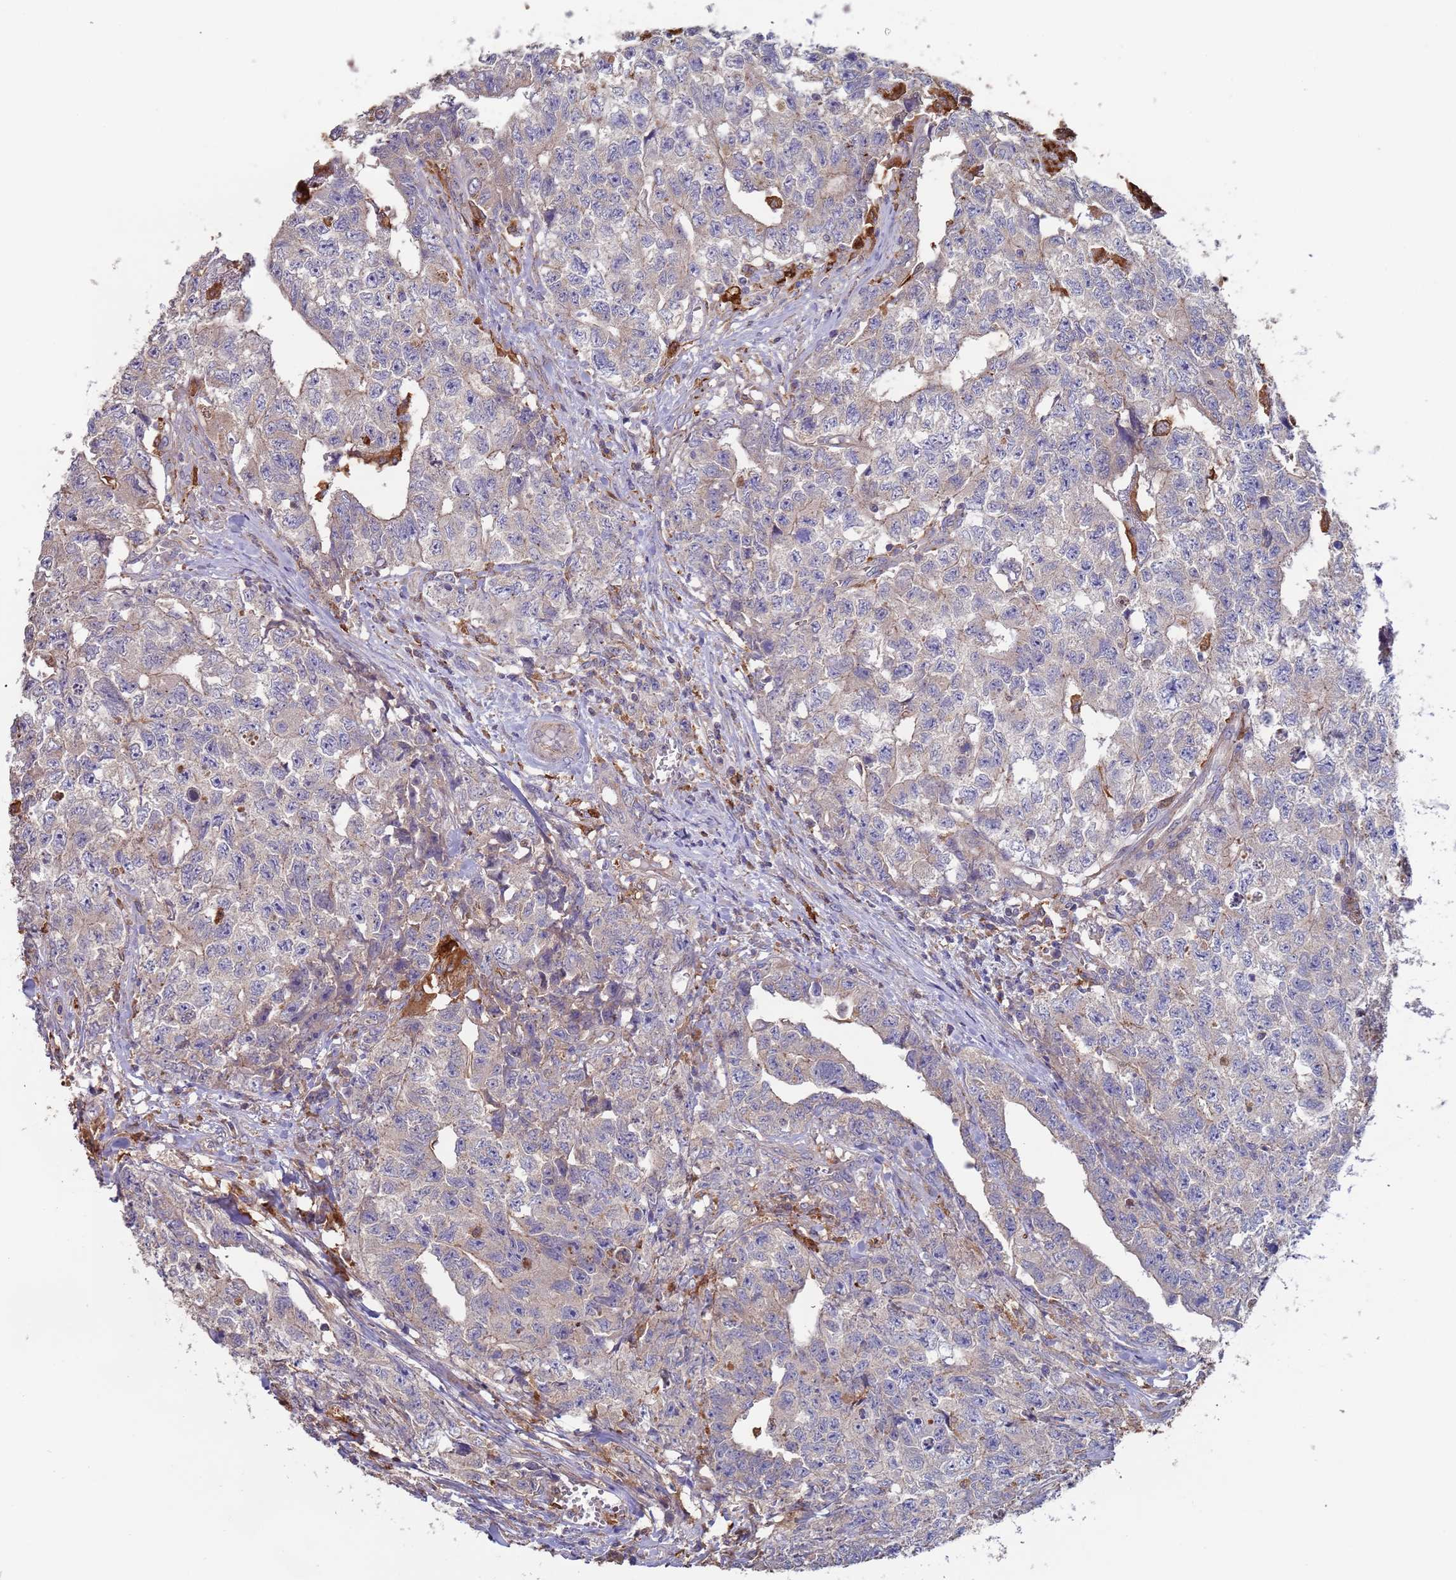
{"staining": {"intensity": "negative", "quantity": "none", "location": "none"}, "tissue": "testis cancer", "cell_type": "Tumor cells", "image_type": "cancer", "snomed": [{"axis": "morphology", "description": "Carcinoma, Embryonal, NOS"}, {"axis": "topography", "description": "Testis"}], "caption": "The photomicrograph demonstrates no staining of tumor cells in testis cancer.", "gene": "MALRD1", "patient": {"sex": "male", "age": 31}}